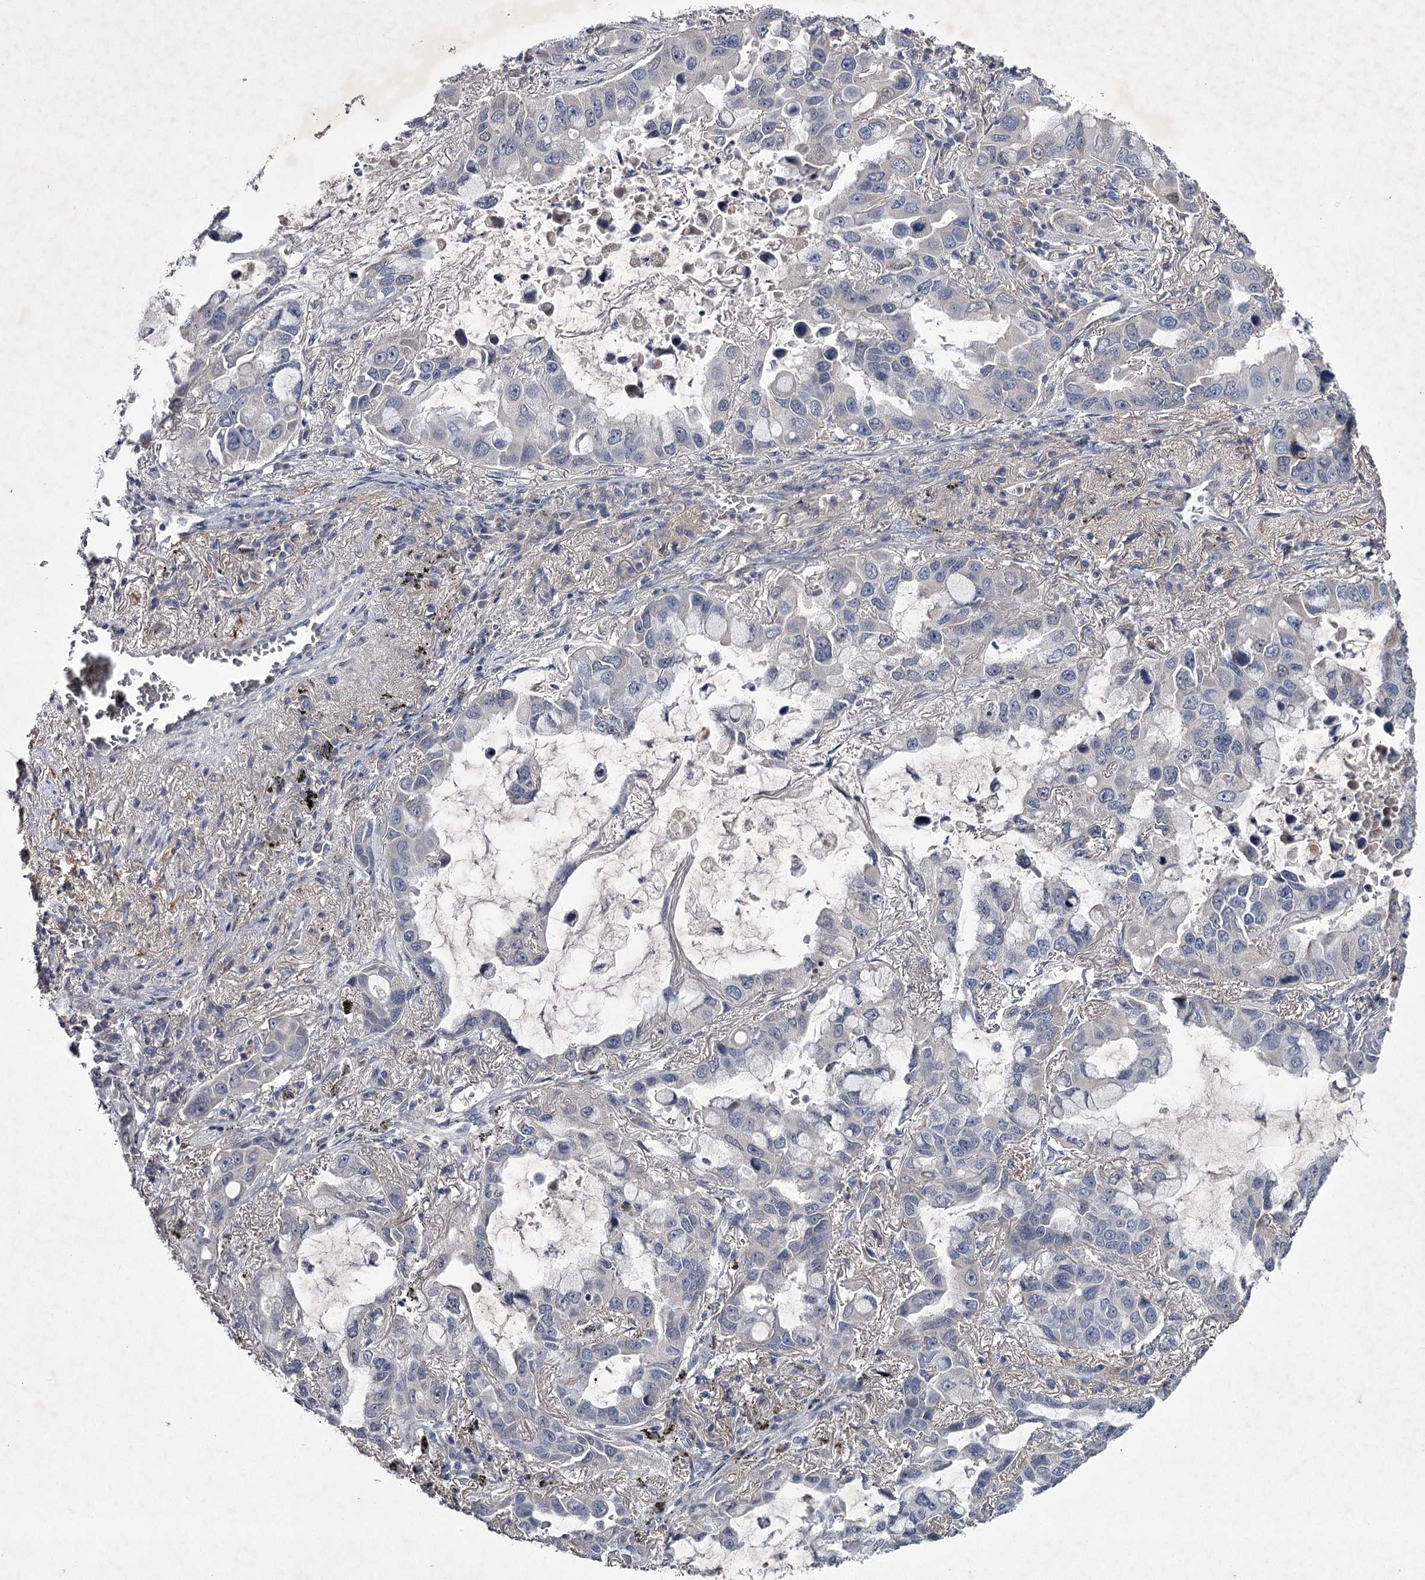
{"staining": {"intensity": "negative", "quantity": "none", "location": "none"}, "tissue": "lung cancer", "cell_type": "Tumor cells", "image_type": "cancer", "snomed": [{"axis": "morphology", "description": "Adenocarcinoma, NOS"}, {"axis": "topography", "description": "Lung"}], "caption": "Tumor cells are negative for brown protein staining in lung adenocarcinoma.", "gene": "FDXACB1", "patient": {"sex": "male", "age": 64}}